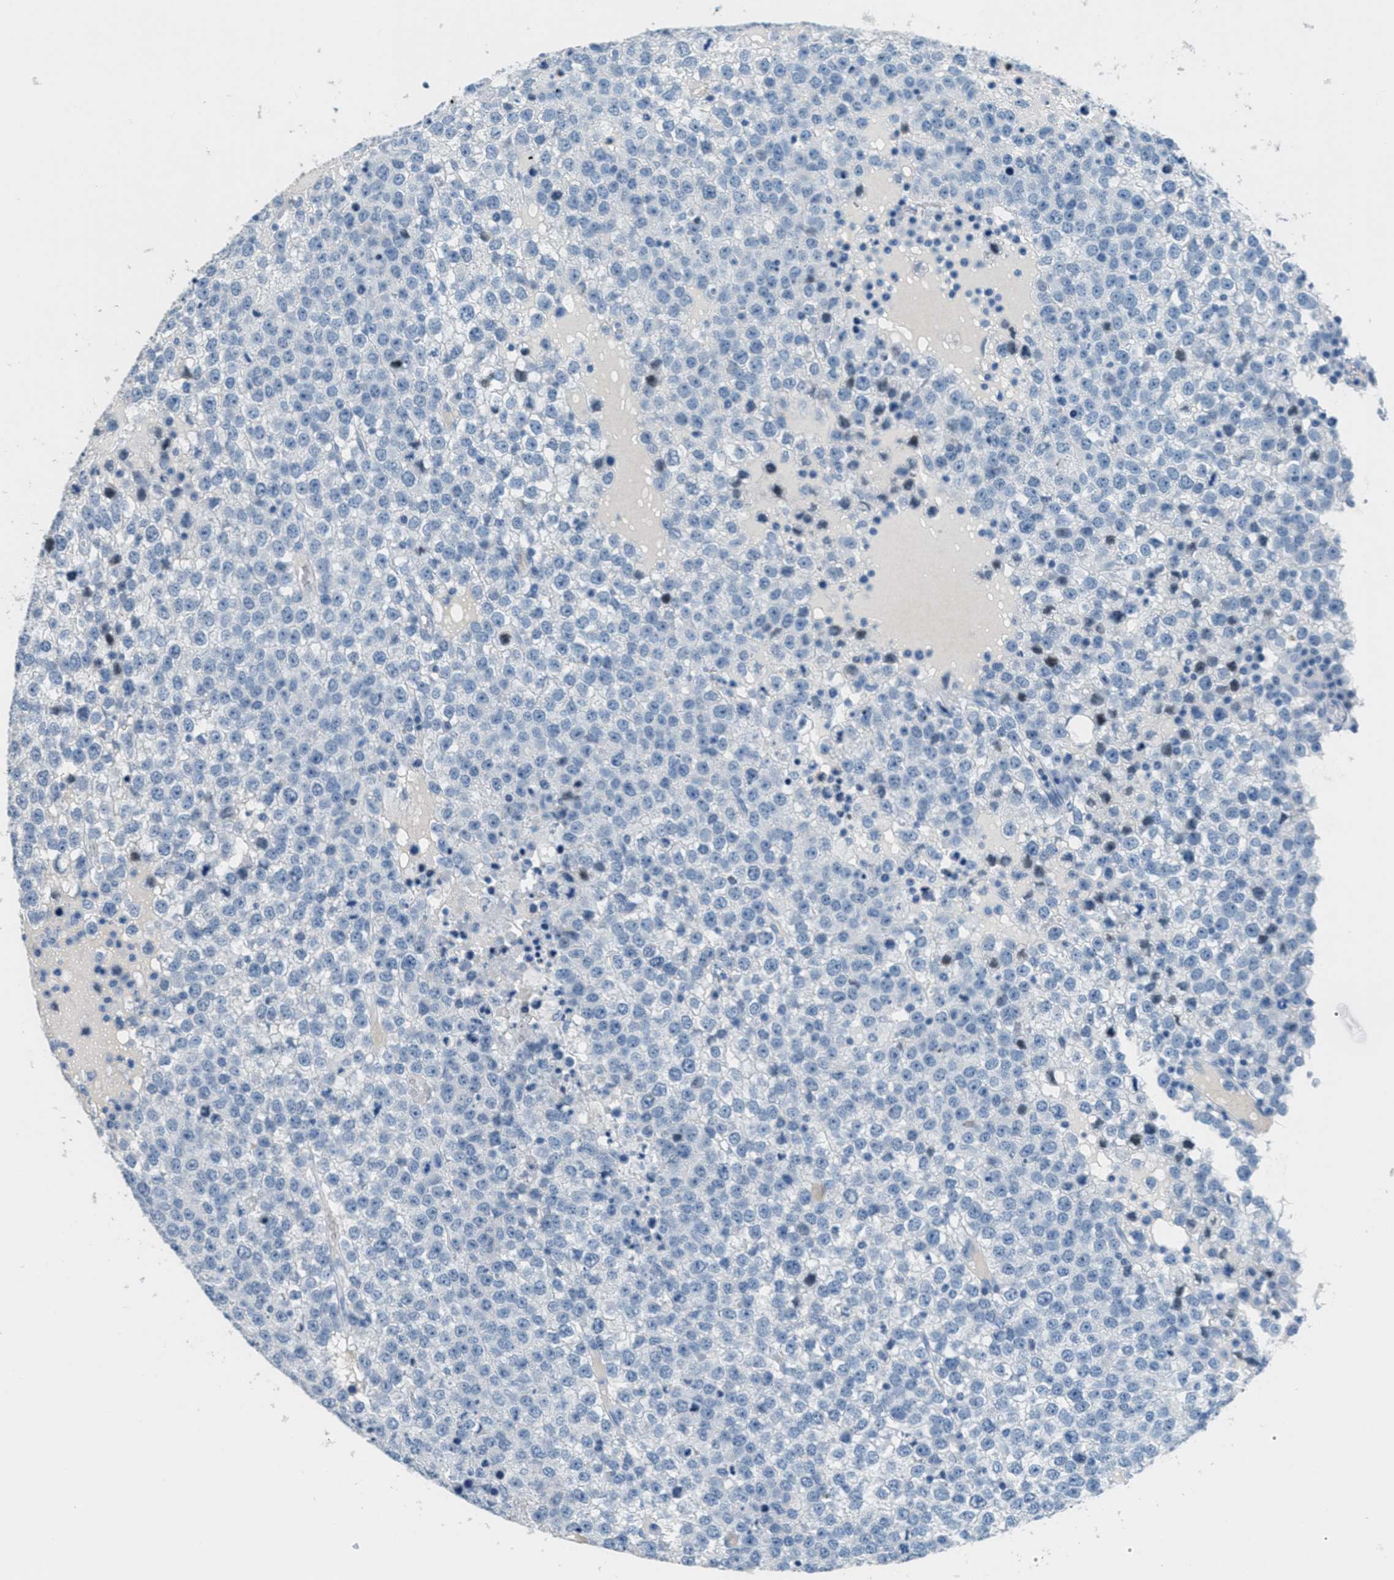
{"staining": {"intensity": "negative", "quantity": "none", "location": "none"}, "tissue": "testis cancer", "cell_type": "Tumor cells", "image_type": "cancer", "snomed": [{"axis": "morphology", "description": "Seminoma, NOS"}, {"axis": "topography", "description": "Testis"}], "caption": "Tumor cells are negative for protein expression in human testis cancer.", "gene": "MGARP", "patient": {"sex": "male", "age": 65}}